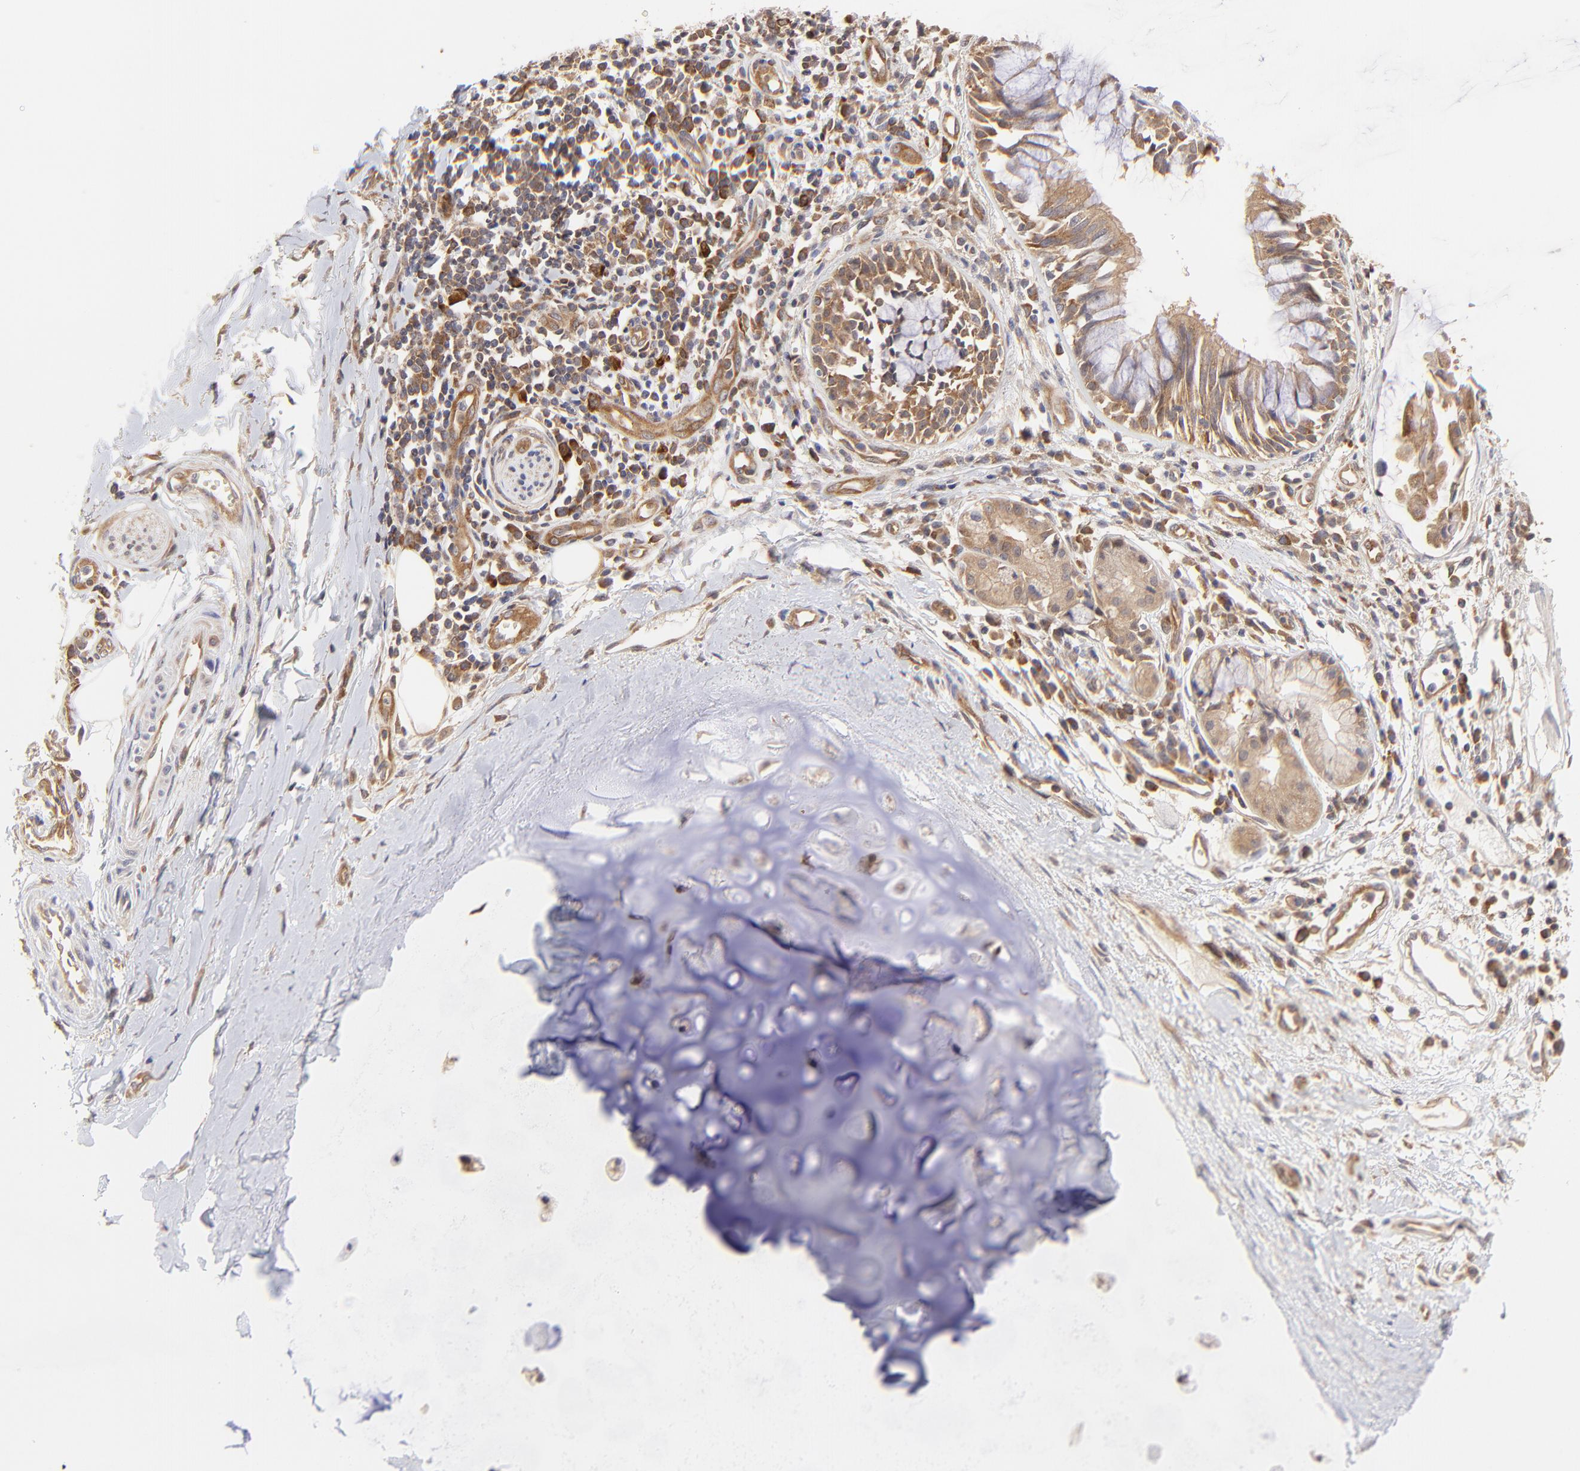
{"staining": {"intensity": "weak", "quantity": ">75%", "location": "cytoplasmic/membranous"}, "tissue": "adipose tissue", "cell_type": "Adipocytes", "image_type": "normal", "snomed": [{"axis": "morphology", "description": "Normal tissue, NOS"}, {"axis": "morphology", "description": "Adenocarcinoma, NOS"}, {"axis": "topography", "description": "Cartilage tissue"}, {"axis": "topography", "description": "Bronchus"}, {"axis": "topography", "description": "Lung"}], "caption": "The micrograph exhibits staining of unremarkable adipose tissue, revealing weak cytoplasmic/membranous protein staining (brown color) within adipocytes. The protein of interest is stained brown, and the nuclei are stained in blue (DAB (3,3'-diaminobenzidine) IHC with brightfield microscopy, high magnification).", "gene": "GART", "patient": {"sex": "female", "age": 67}}